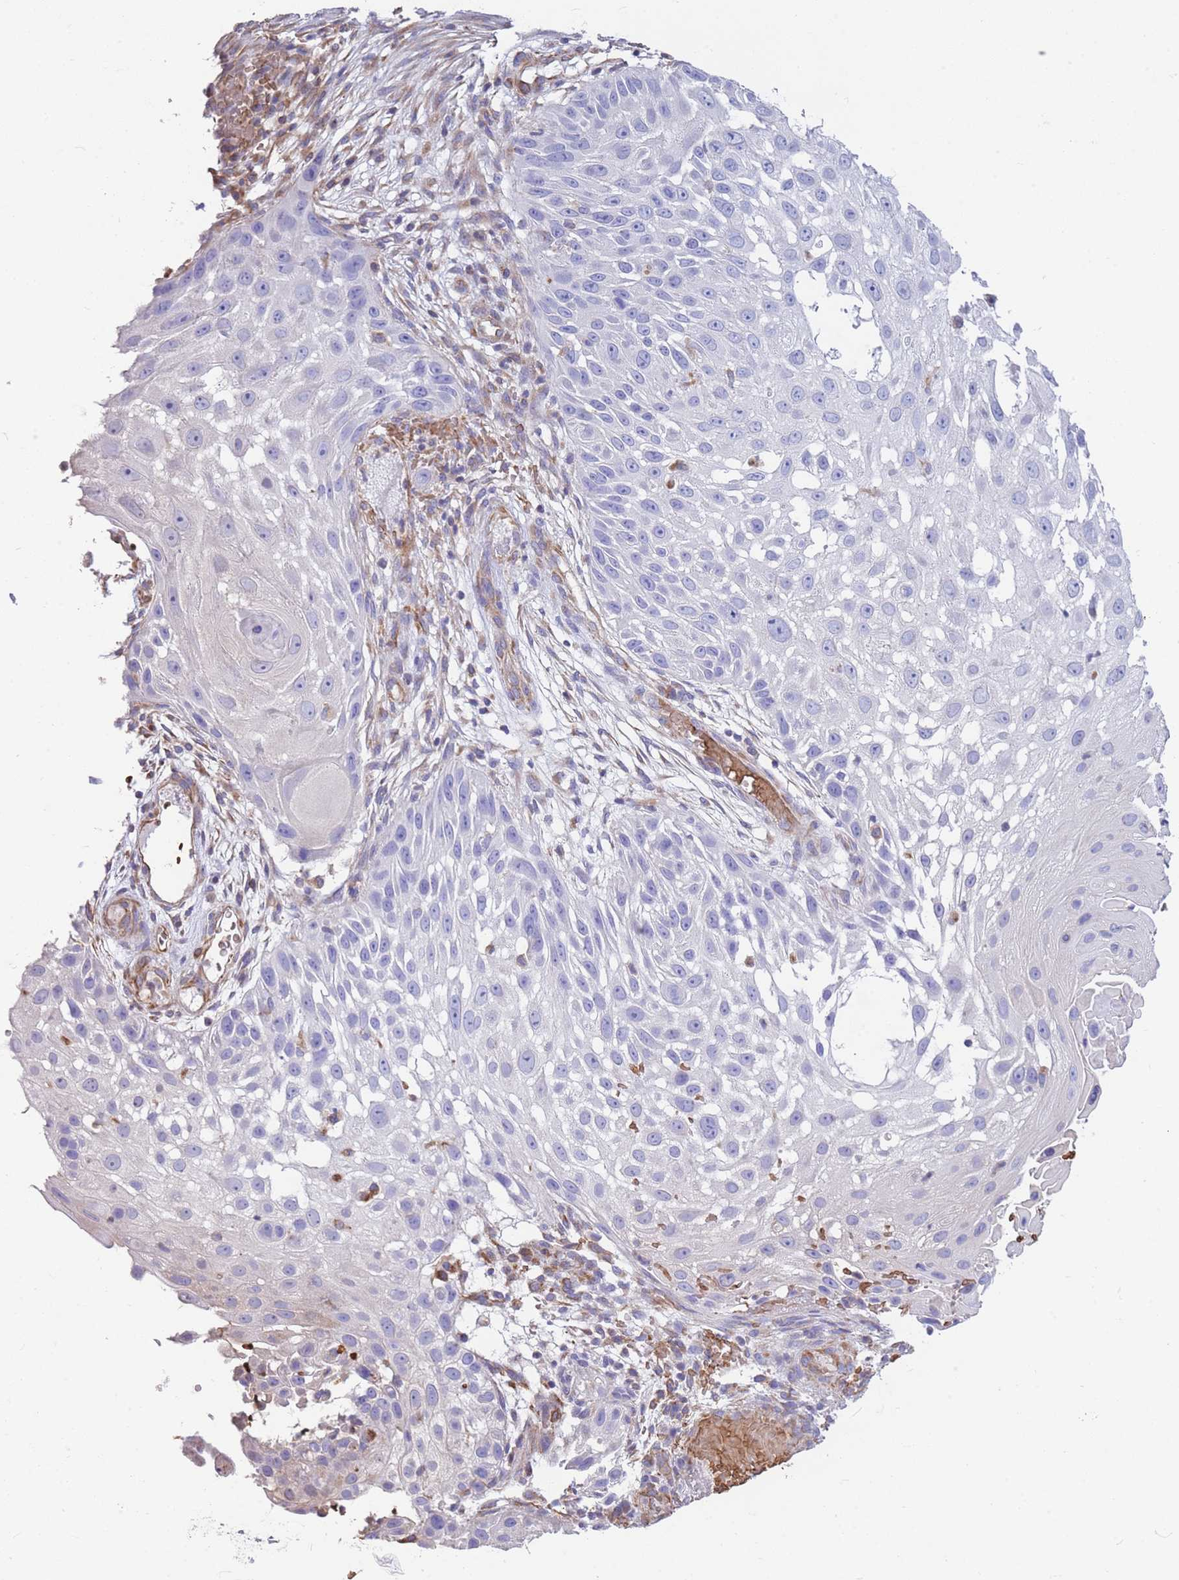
{"staining": {"intensity": "negative", "quantity": "none", "location": "none"}, "tissue": "skin cancer", "cell_type": "Tumor cells", "image_type": "cancer", "snomed": [{"axis": "morphology", "description": "Squamous cell carcinoma, NOS"}, {"axis": "topography", "description": "Skin"}], "caption": "A photomicrograph of skin squamous cell carcinoma stained for a protein reveals no brown staining in tumor cells. (DAB (3,3'-diaminobenzidine) IHC visualized using brightfield microscopy, high magnification).", "gene": "ANKRD53", "patient": {"sex": "female", "age": 44}}